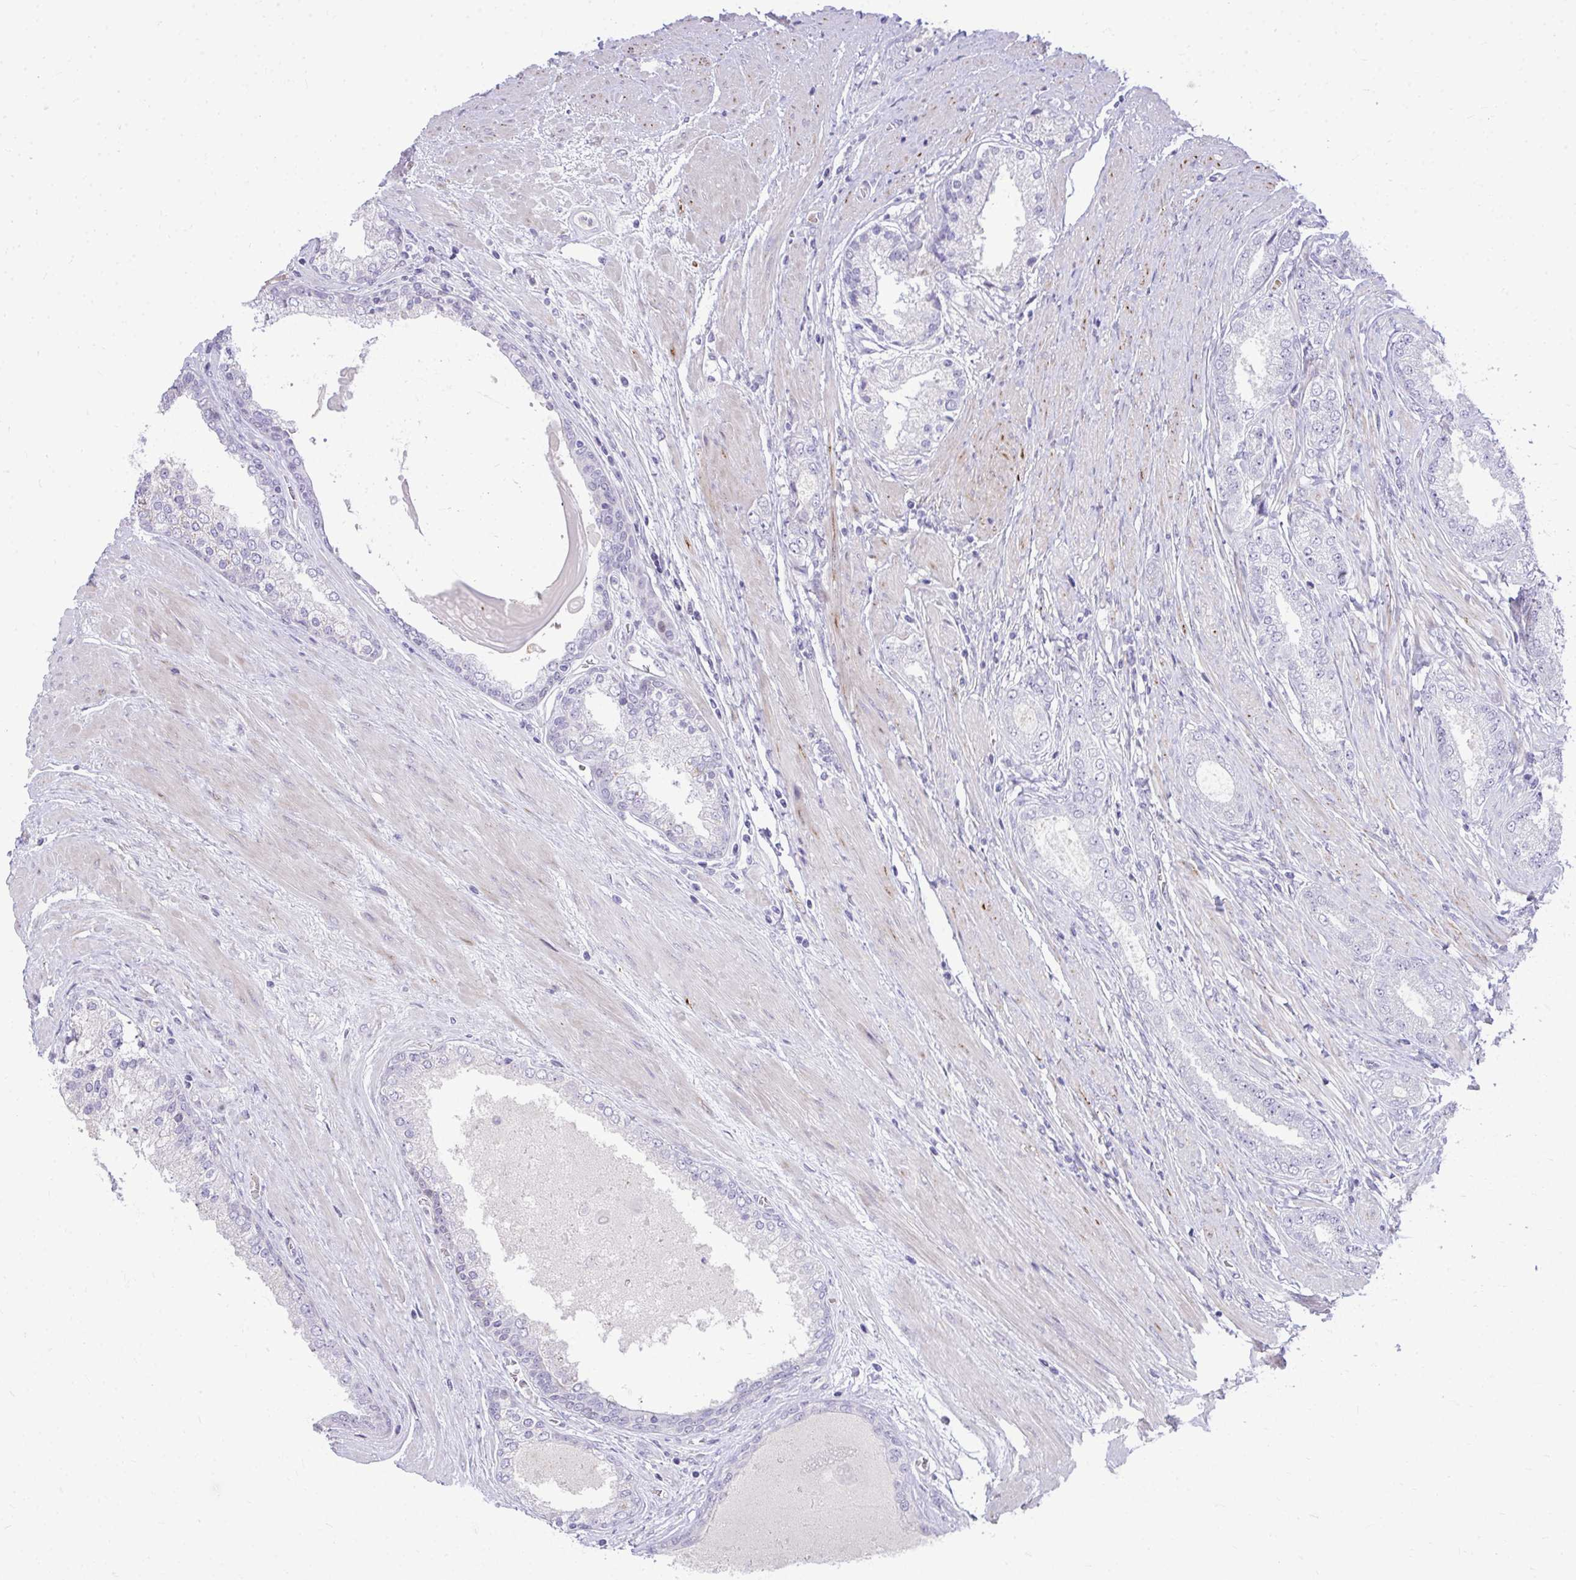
{"staining": {"intensity": "negative", "quantity": "none", "location": "none"}, "tissue": "prostate cancer", "cell_type": "Tumor cells", "image_type": "cancer", "snomed": [{"axis": "morphology", "description": "Adenocarcinoma, High grade"}, {"axis": "topography", "description": "Prostate"}], "caption": "The IHC micrograph has no significant positivity in tumor cells of prostate cancer (adenocarcinoma (high-grade)) tissue.", "gene": "DLX4", "patient": {"sex": "male", "age": 67}}